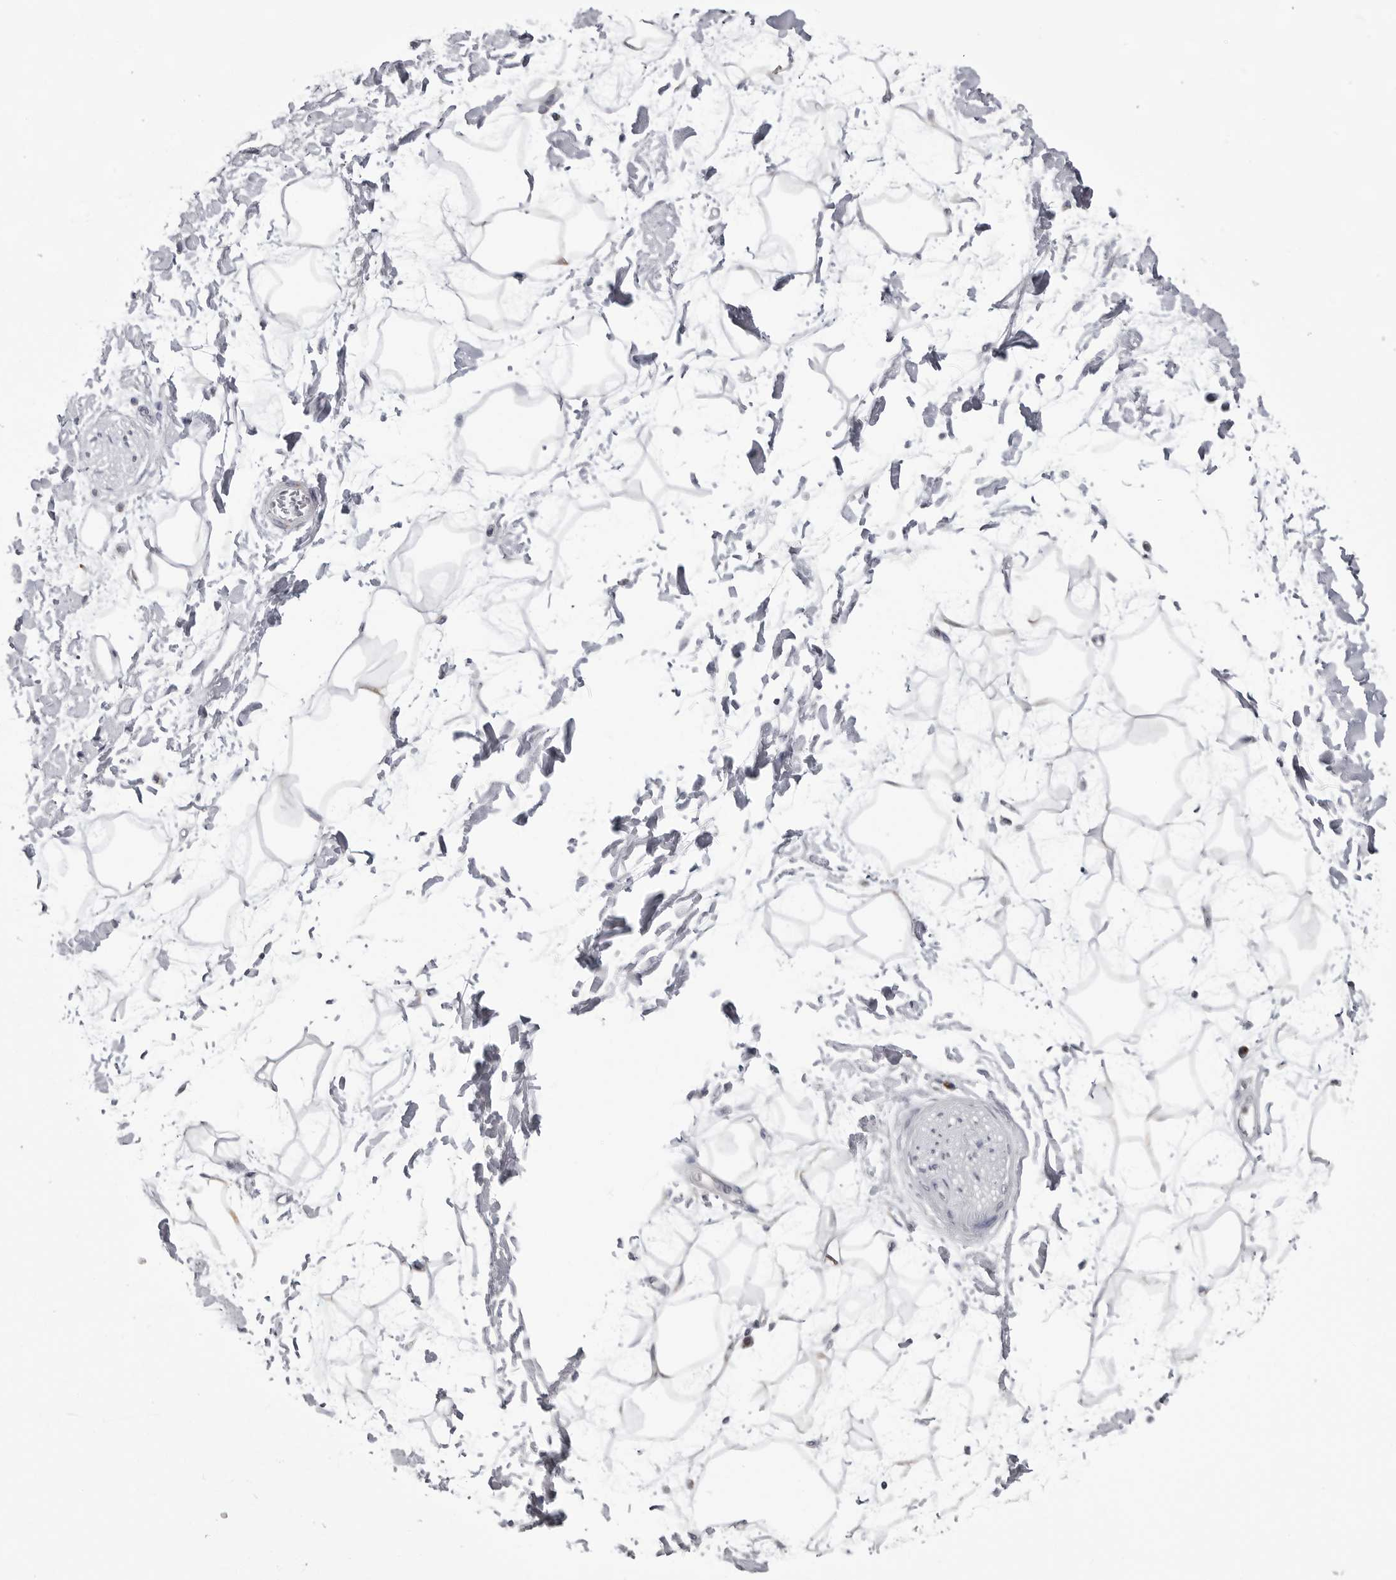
{"staining": {"intensity": "negative", "quantity": "none", "location": "none"}, "tissue": "adipose tissue", "cell_type": "Adipocytes", "image_type": "normal", "snomed": [{"axis": "morphology", "description": "Normal tissue, NOS"}, {"axis": "topography", "description": "Soft tissue"}], "caption": "A high-resolution photomicrograph shows immunohistochemistry (IHC) staining of normal adipose tissue, which demonstrates no significant positivity in adipocytes. The staining was performed using DAB (3,3'-diaminobenzidine) to visualize the protein expression in brown, while the nuclei were stained in blue with hematoxylin (Magnification: 20x).", "gene": "FH", "patient": {"sex": "male", "age": 72}}